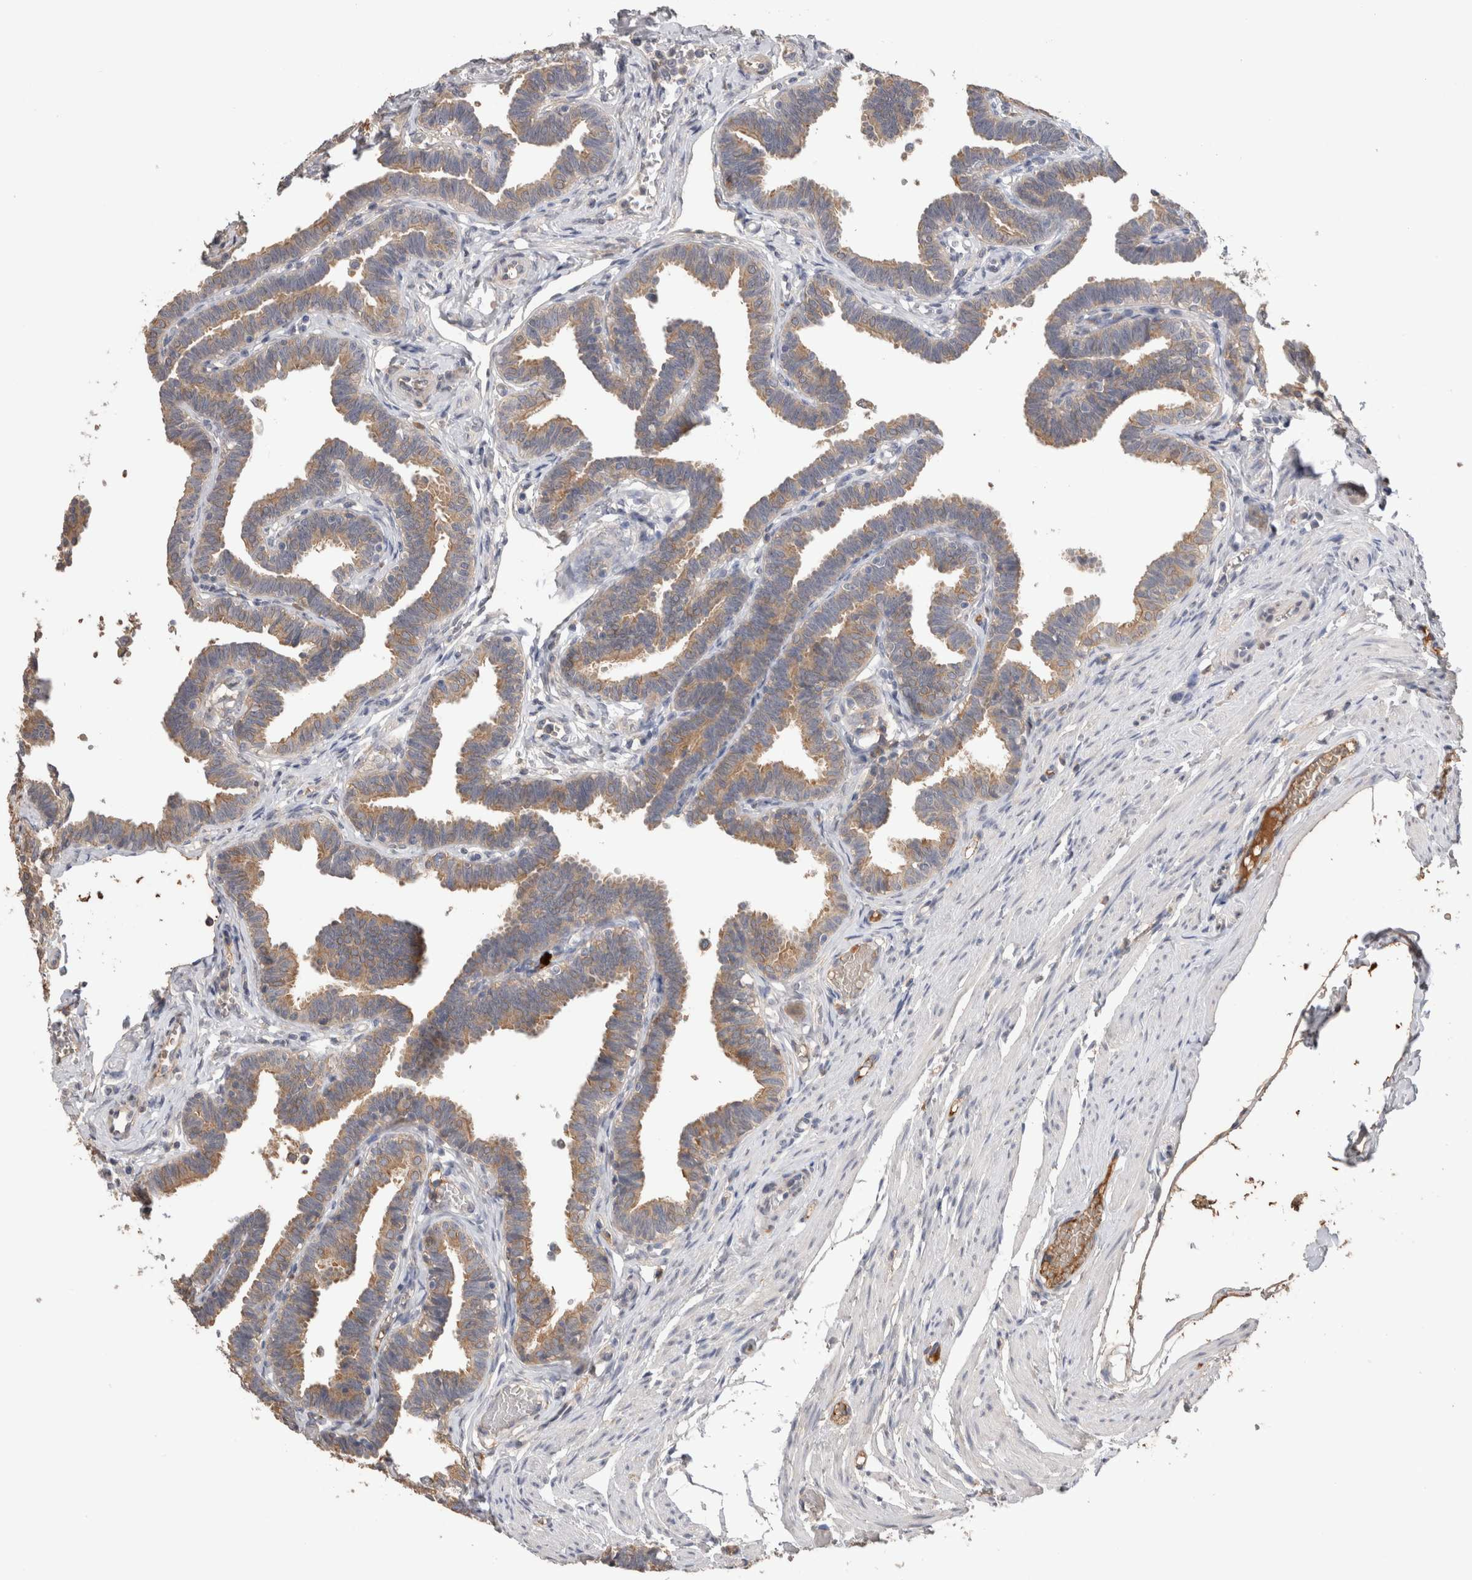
{"staining": {"intensity": "moderate", "quantity": "25%-75%", "location": "cytoplasmic/membranous"}, "tissue": "fallopian tube", "cell_type": "Glandular cells", "image_type": "normal", "snomed": [{"axis": "morphology", "description": "Normal tissue, NOS"}, {"axis": "topography", "description": "Fallopian tube"}, {"axis": "topography", "description": "Ovary"}], "caption": "Immunohistochemistry (DAB (3,3'-diaminobenzidine)) staining of normal fallopian tube exhibits moderate cytoplasmic/membranous protein positivity in about 25%-75% of glandular cells.", "gene": "PPP3CC", "patient": {"sex": "female", "age": 23}}